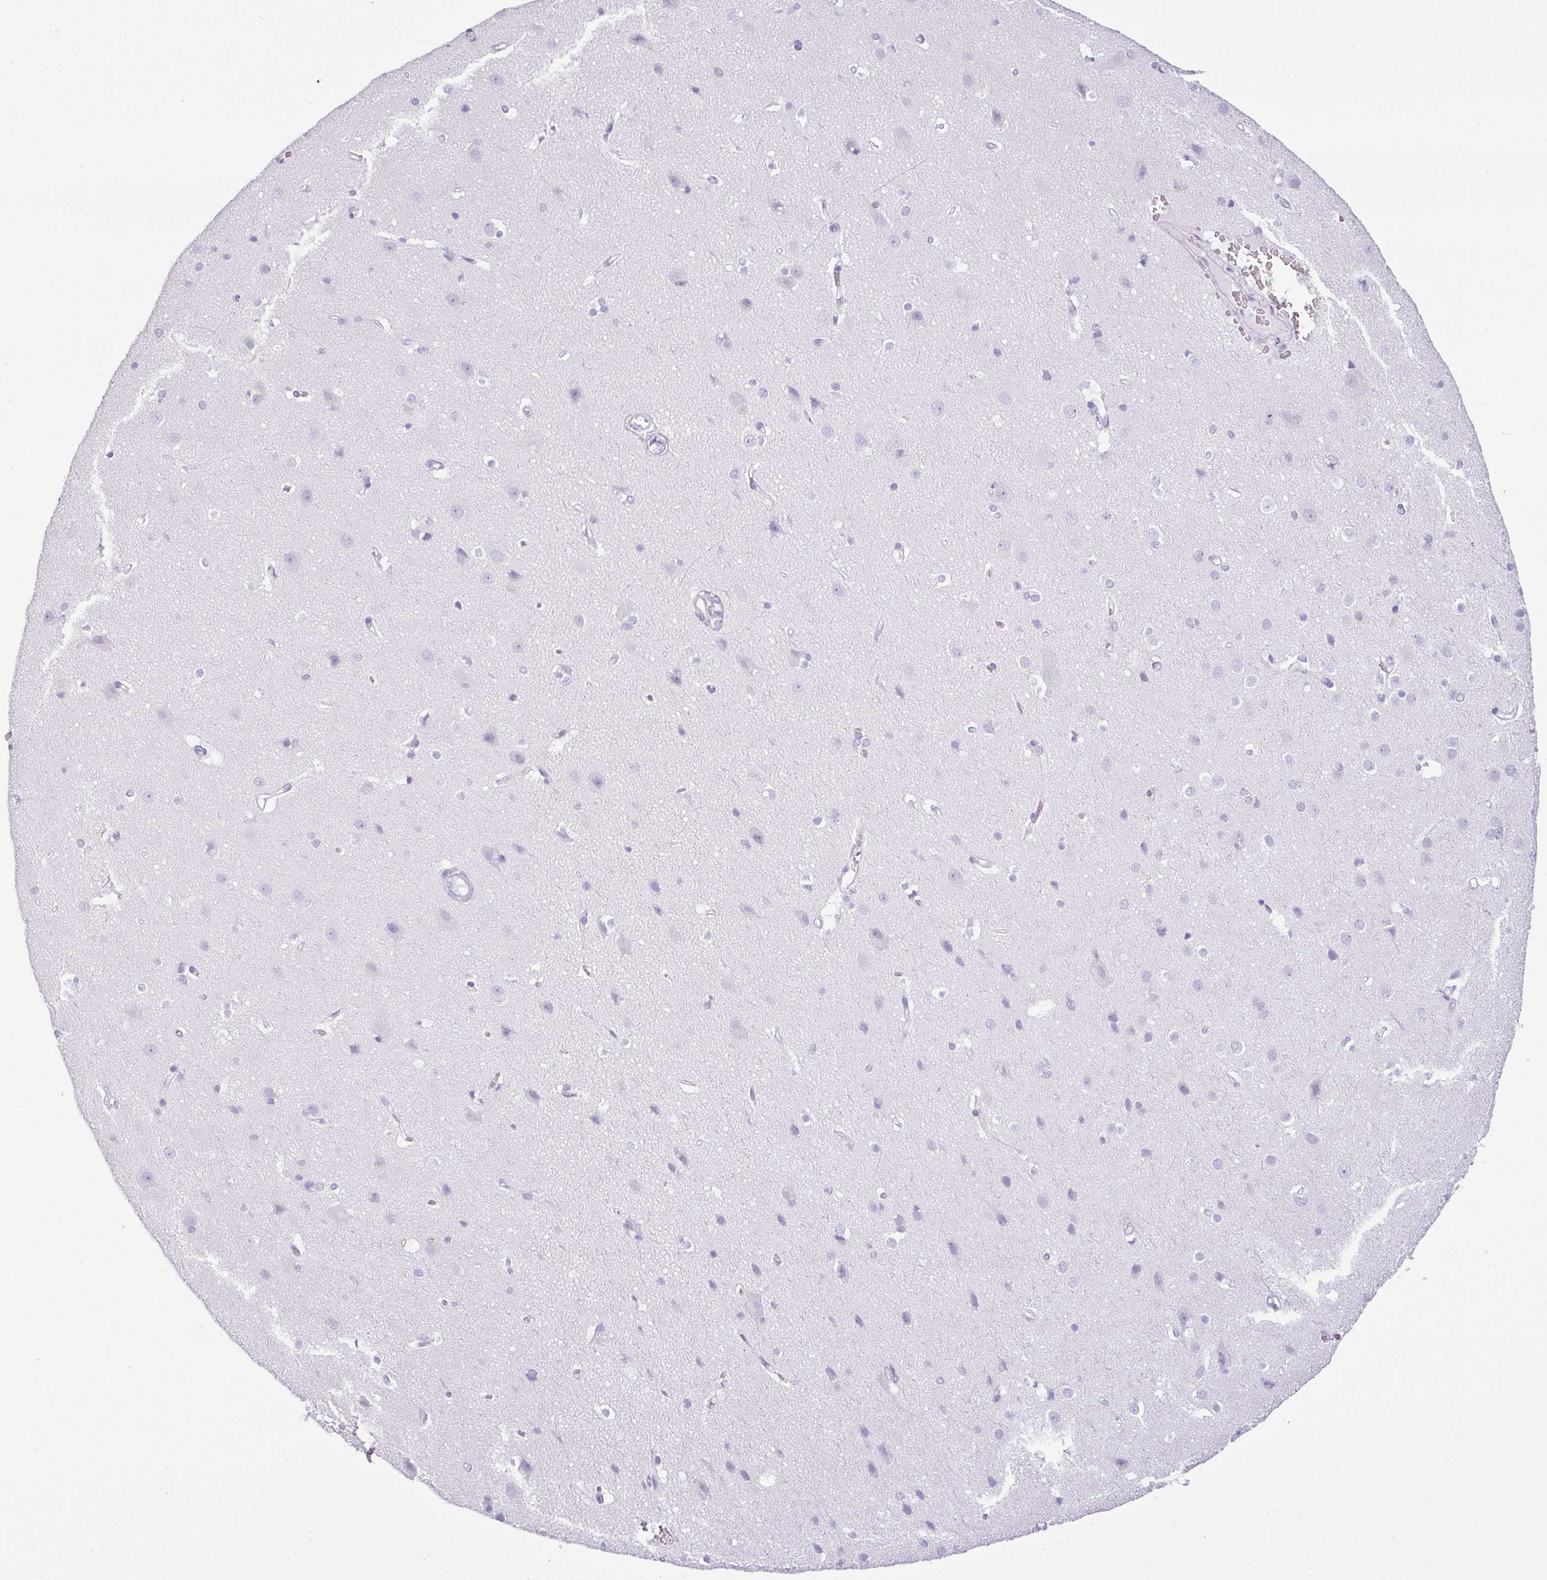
{"staining": {"intensity": "negative", "quantity": "none", "location": "none"}, "tissue": "cerebral cortex", "cell_type": "Endothelial cells", "image_type": "normal", "snomed": [{"axis": "morphology", "description": "Normal tissue, NOS"}, {"axis": "topography", "description": "Cerebral cortex"}], "caption": "Immunohistochemical staining of unremarkable human cerebral cortex shows no significant staining in endothelial cells. (DAB immunohistochemistry (IHC) visualized using brightfield microscopy, high magnification).", "gene": "TNP1", "patient": {"sex": "male", "age": 37}}